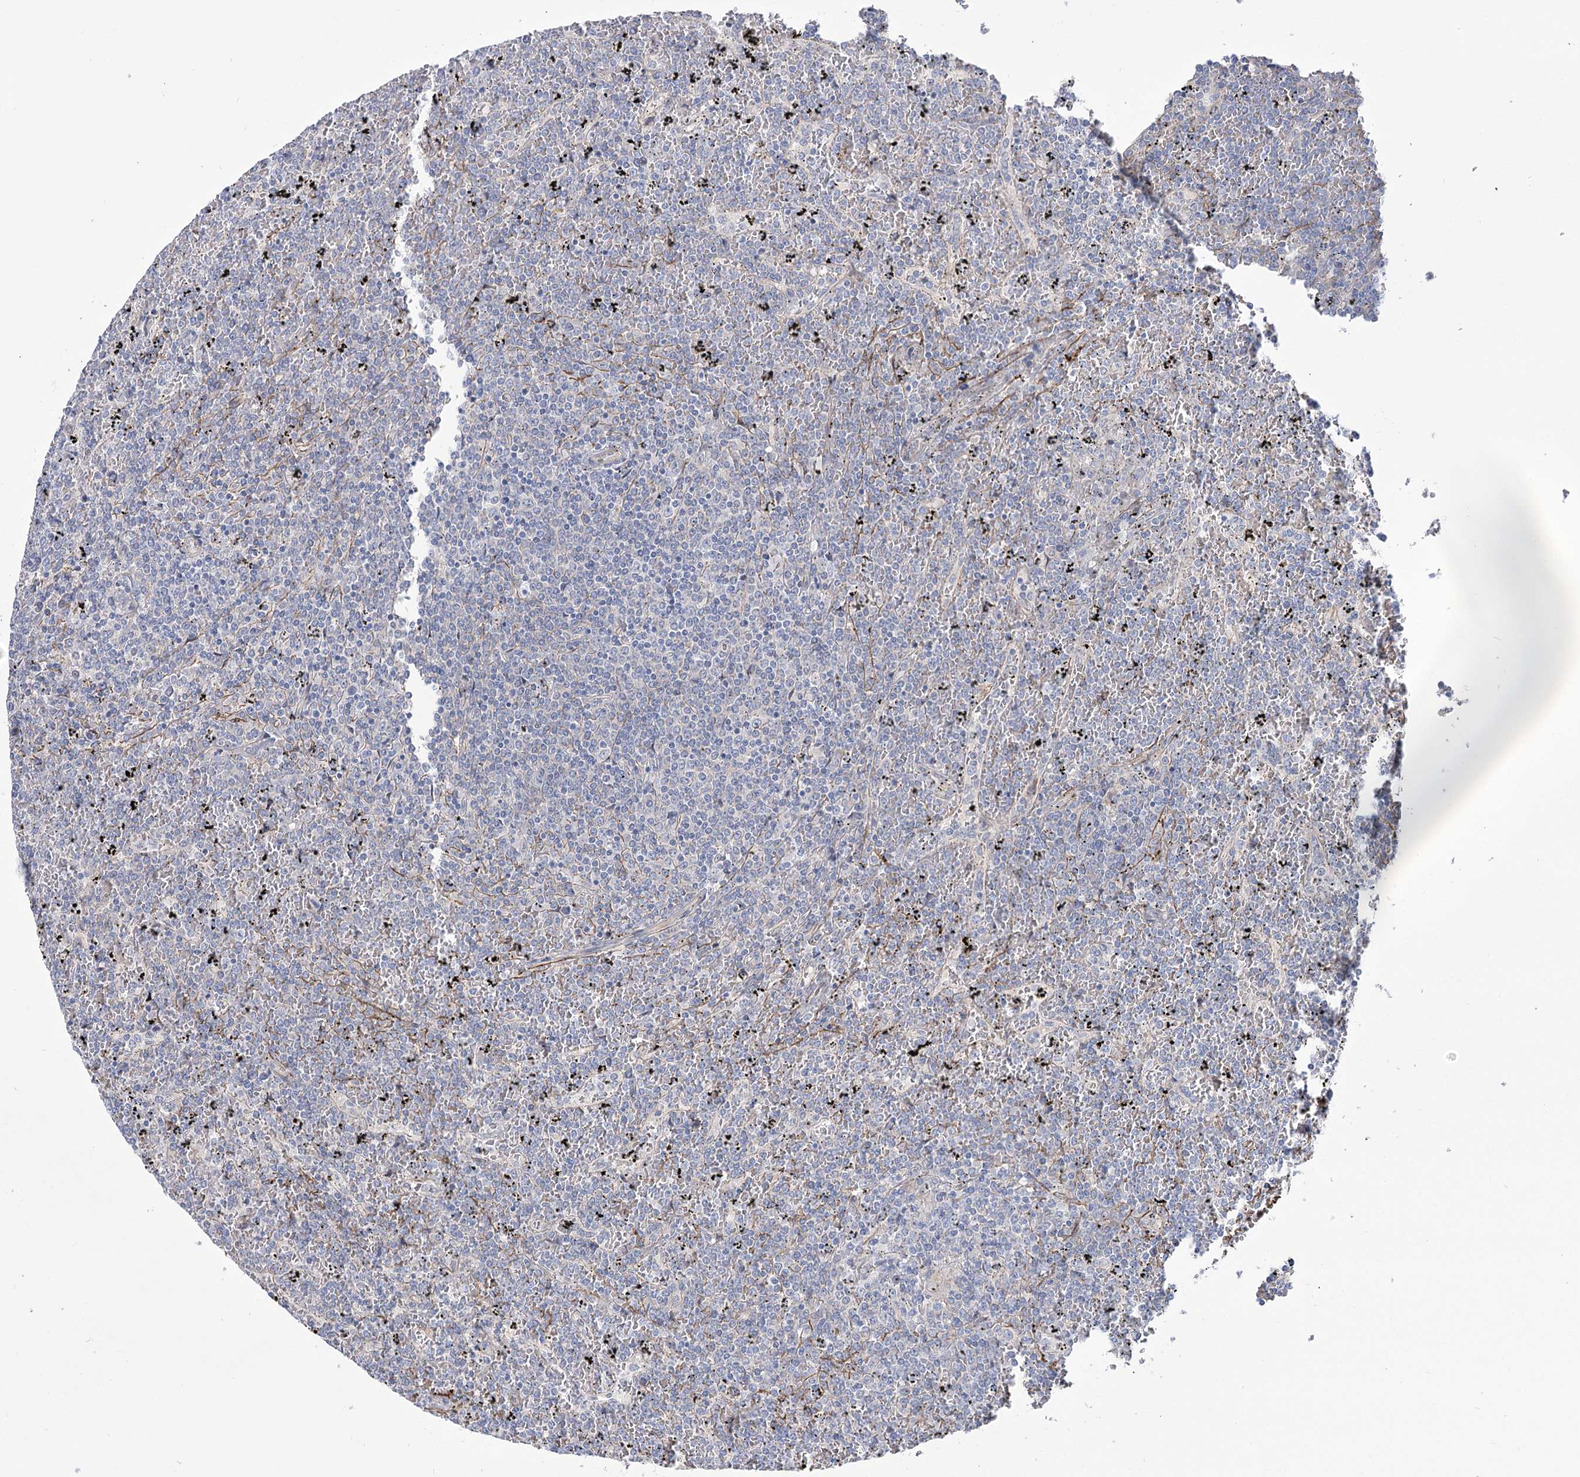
{"staining": {"intensity": "negative", "quantity": "none", "location": "none"}, "tissue": "lymphoma", "cell_type": "Tumor cells", "image_type": "cancer", "snomed": [{"axis": "morphology", "description": "Malignant lymphoma, non-Hodgkin's type, Low grade"}, {"axis": "topography", "description": "Spleen"}], "caption": "A micrograph of human lymphoma is negative for staining in tumor cells. Nuclei are stained in blue.", "gene": "WASHC3", "patient": {"sex": "female", "age": 19}}